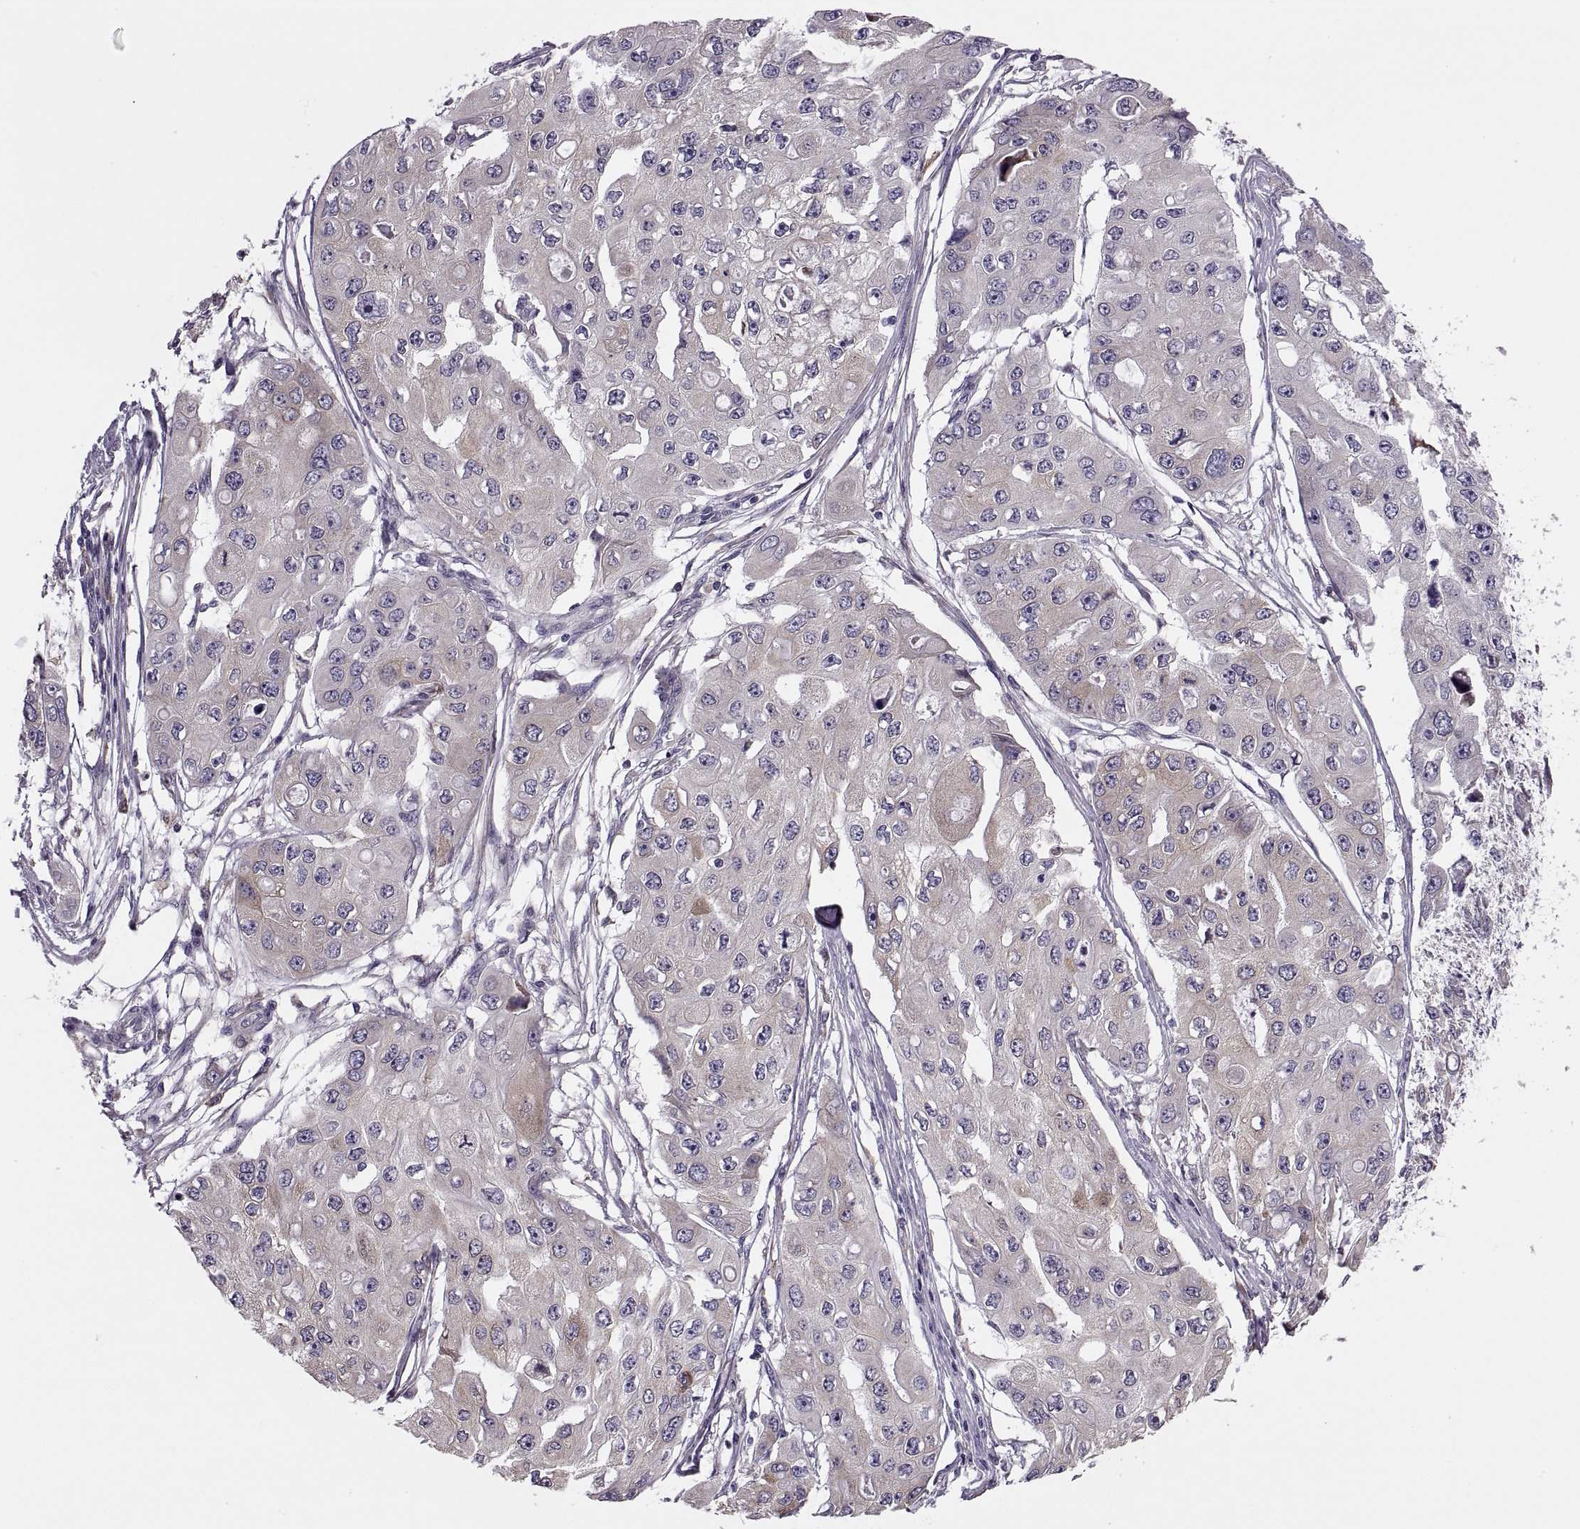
{"staining": {"intensity": "weak", "quantity": "25%-75%", "location": "cytoplasmic/membranous"}, "tissue": "ovarian cancer", "cell_type": "Tumor cells", "image_type": "cancer", "snomed": [{"axis": "morphology", "description": "Cystadenocarcinoma, serous, NOS"}, {"axis": "topography", "description": "Ovary"}], "caption": "This is a micrograph of immunohistochemistry staining of serous cystadenocarcinoma (ovarian), which shows weak staining in the cytoplasmic/membranous of tumor cells.", "gene": "LETM2", "patient": {"sex": "female", "age": 56}}